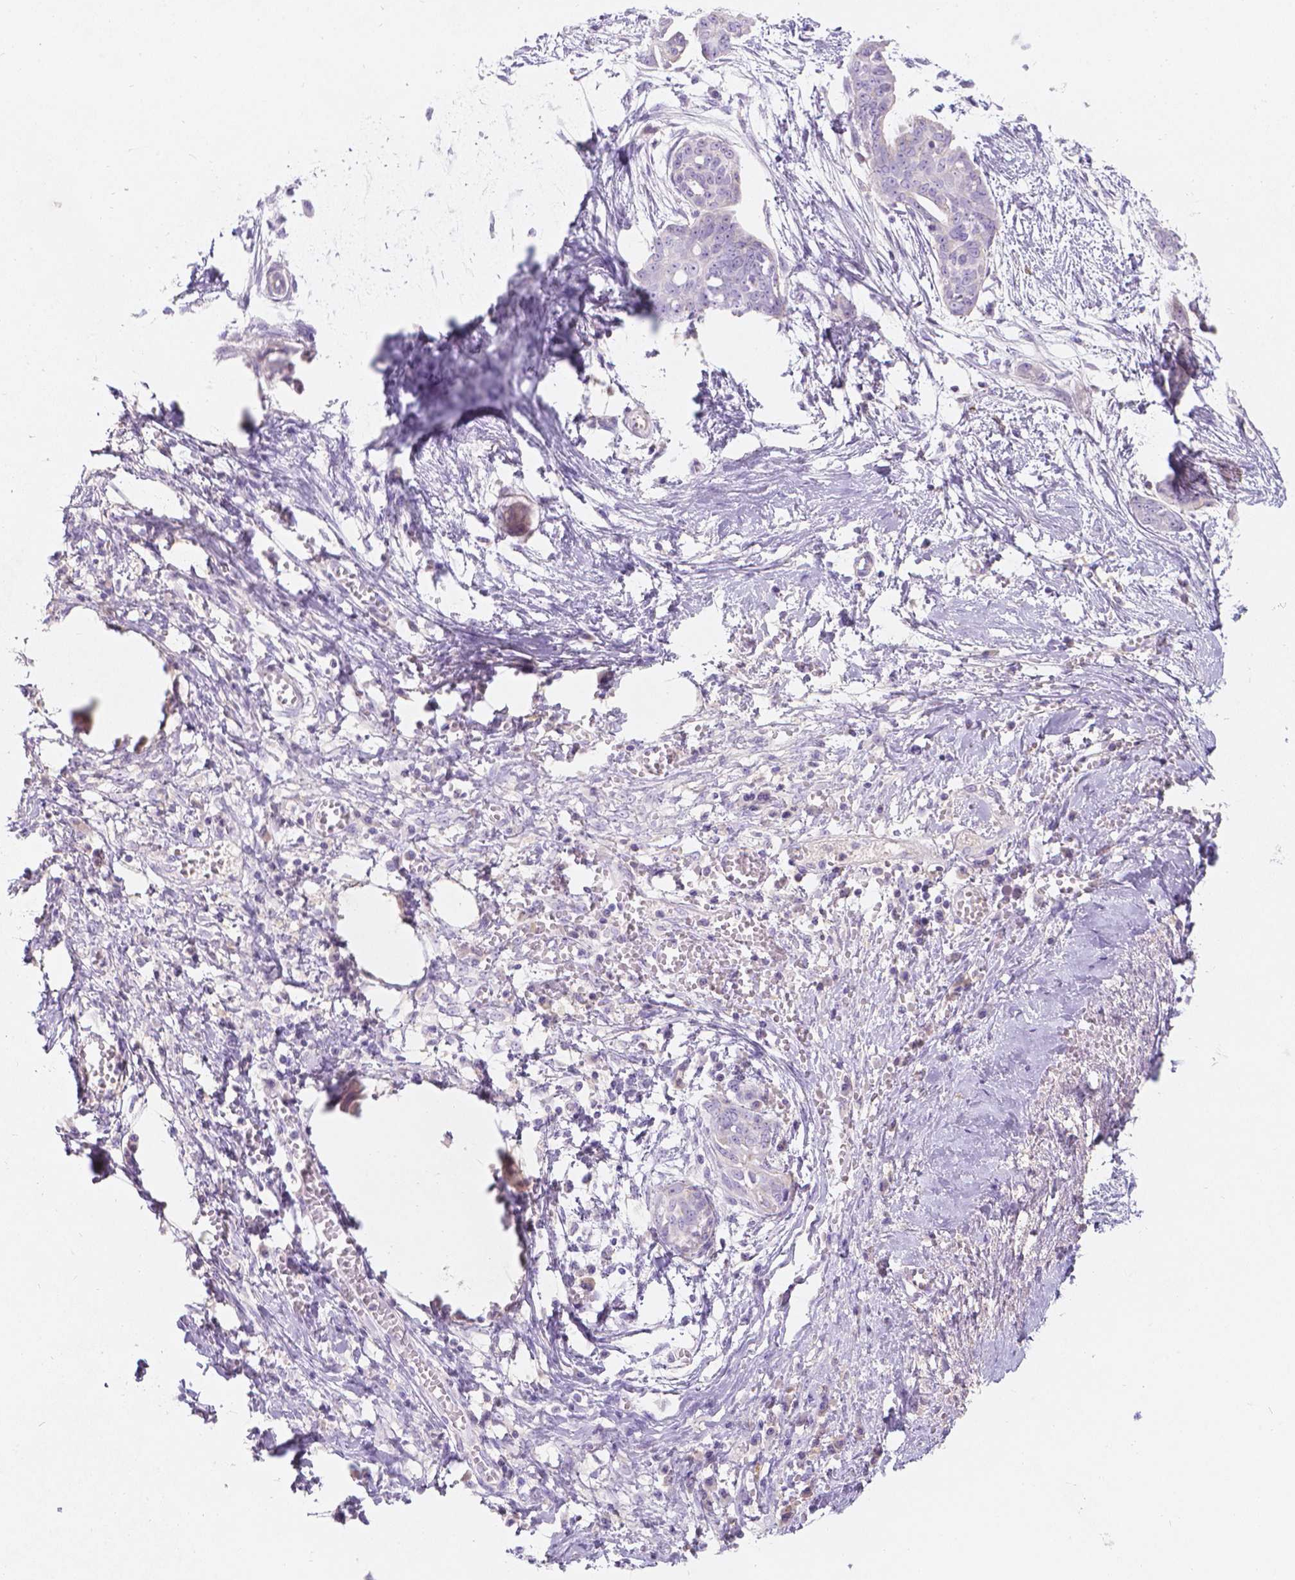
{"staining": {"intensity": "negative", "quantity": "none", "location": "none"}, "tissue": "ovarian cancer", "cell_type": "Tumor cells", "image_type": "cancer", "snomed": [{"axis": "morphology", "description": "Cystadenocarcinoma, serous, NOS"}, {"axis": "topography", "description": "Ovary"}], "caption": "The immunohistochemistry image has no significant expression in tumor cells of ovarian serous cystadenocarcinoma tissue.", "gene": "GAL3ST2", "patient": {"sex": "female", "age": 71}}